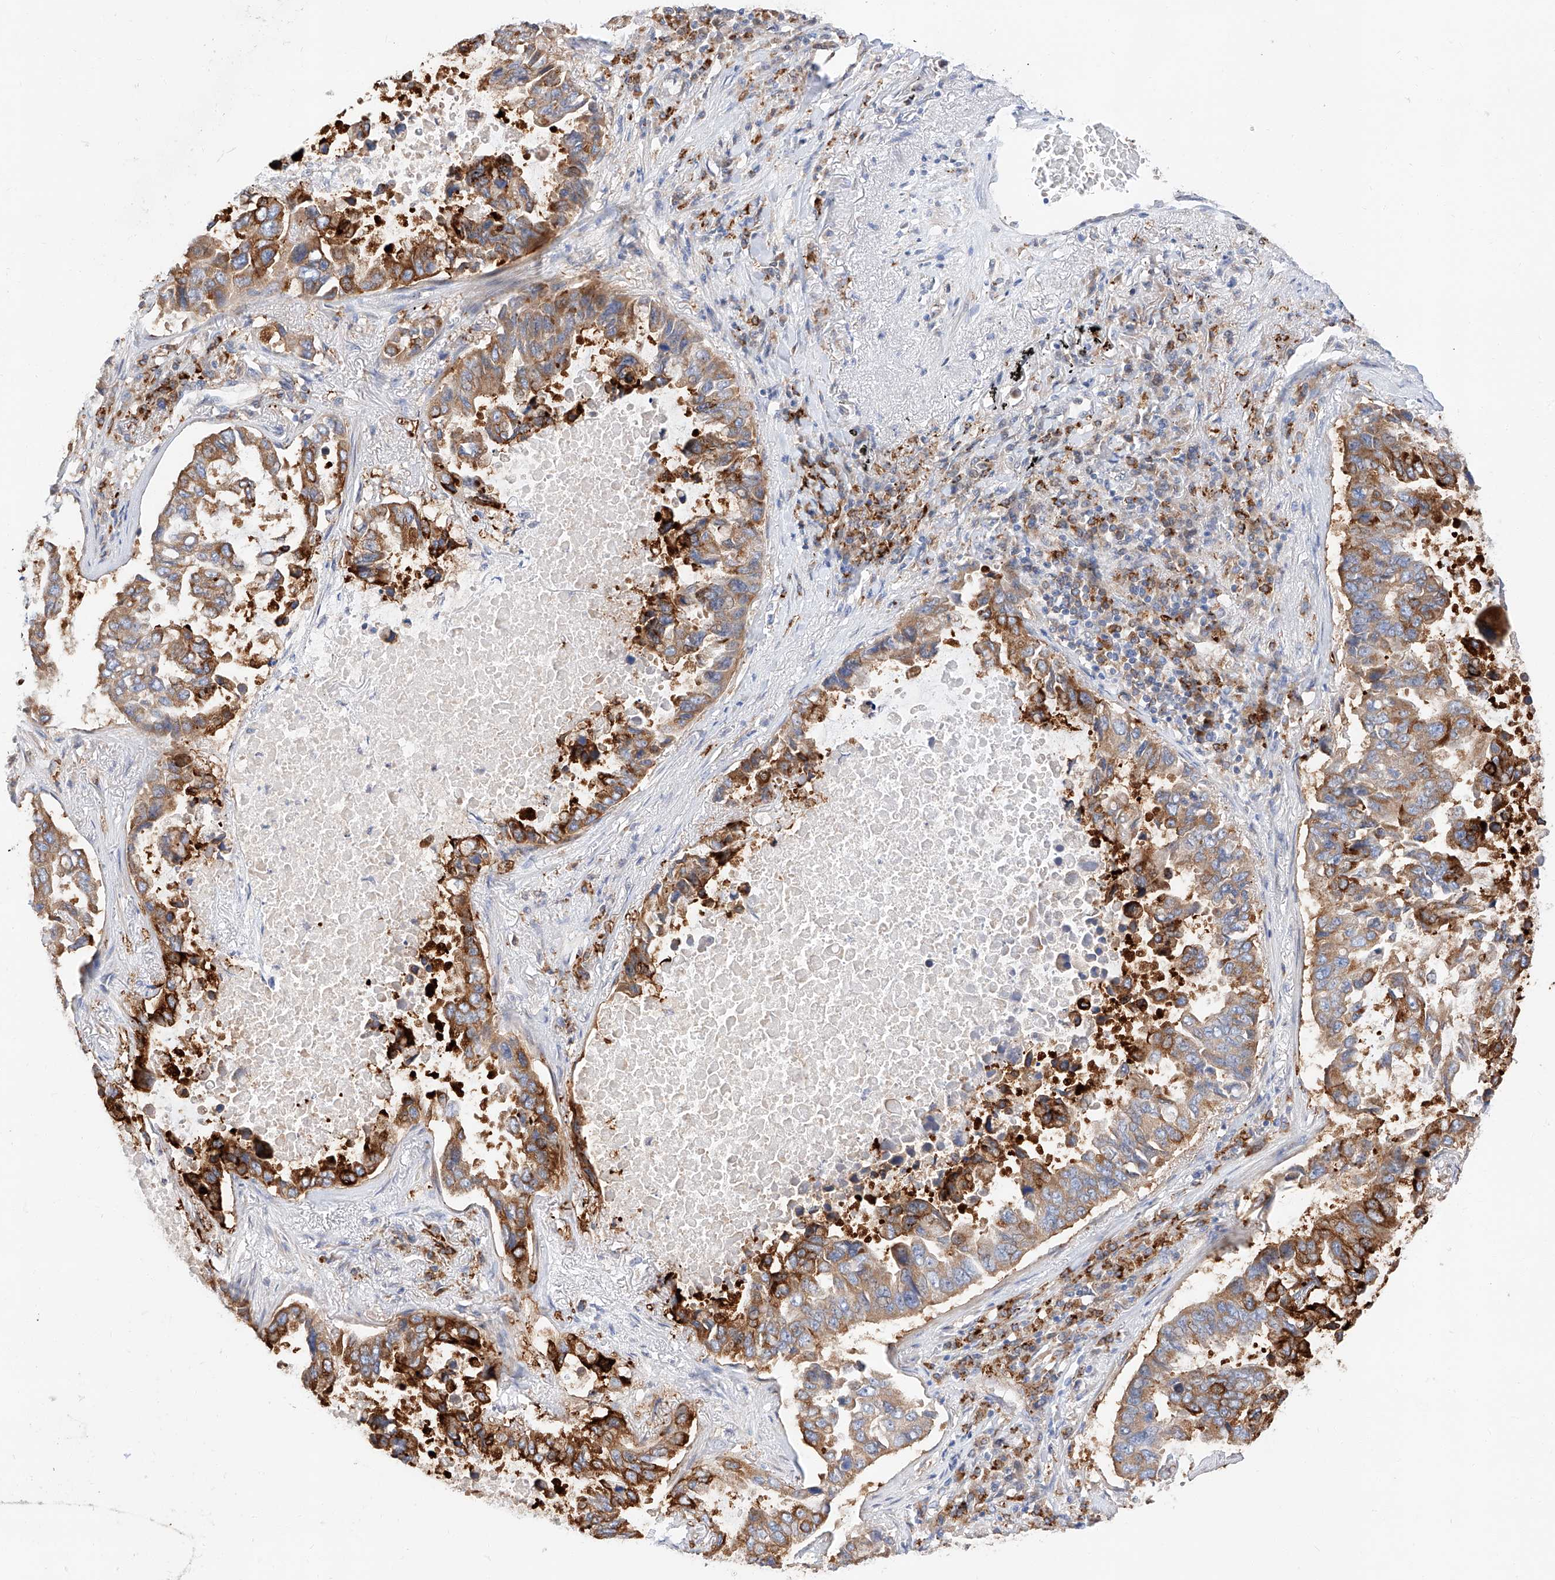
{"staining": {"intensity": "strong", "quantity": ">75%", "location": "cytoplasmic/membranous"}, "tissue": "lung cancer", "cell_type": "Tumor cells", "image_type": "cancer", "snomed": [{"axis": "morphology", "description": "Adenocarcinoma, NOS"}, {"axis": "topography", "description": "Lung"}], "caption": "Immunohistochemical staining of human adenocarcinoma (lung) shows high levels of strong cytoplasmic/membranous protein positivity in approximately >75% of tumor cells.", "gene": "GLMN", "patient": {"sex": "male", "age": 64}}